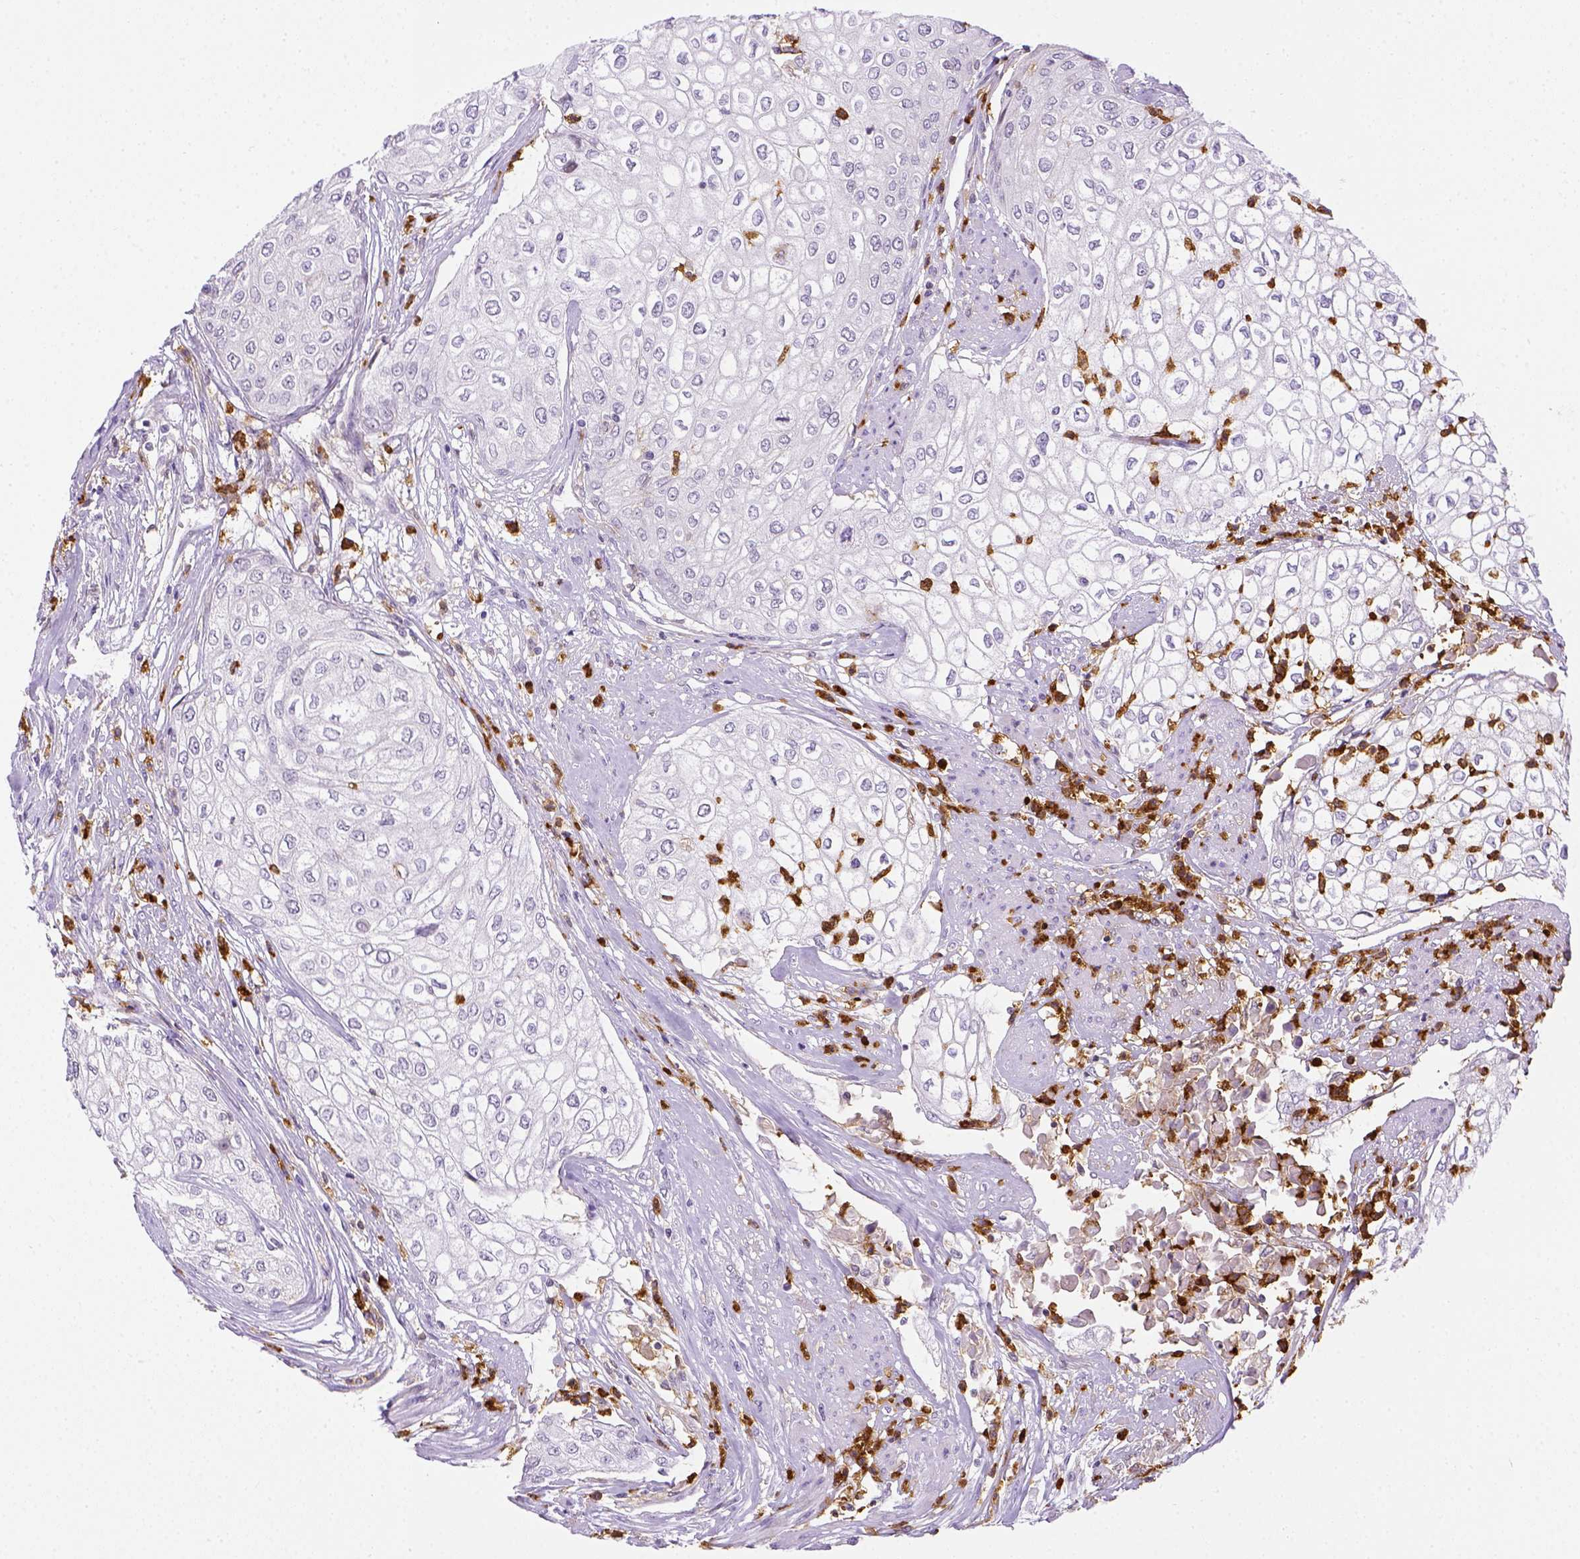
{"staining": {"intensity": "negative", "quantity": "none", "location": "none"}, "tissue": "urothelial cancer", "cell_type": "Tumor cells", "image_type": "cancer", "snomed": [{"axis": "morphology", "description": "Urothelial carcinoma, High grade"}, {"axis": "topography", "description": "Urinary bladder"}], "caption": "Photomicrograph shows no significant protein staining in tumor cells of urothelial carcinoma (high-grade).", "gene": "ITGAM", "patient": {"sex": "male", "age": 62}}